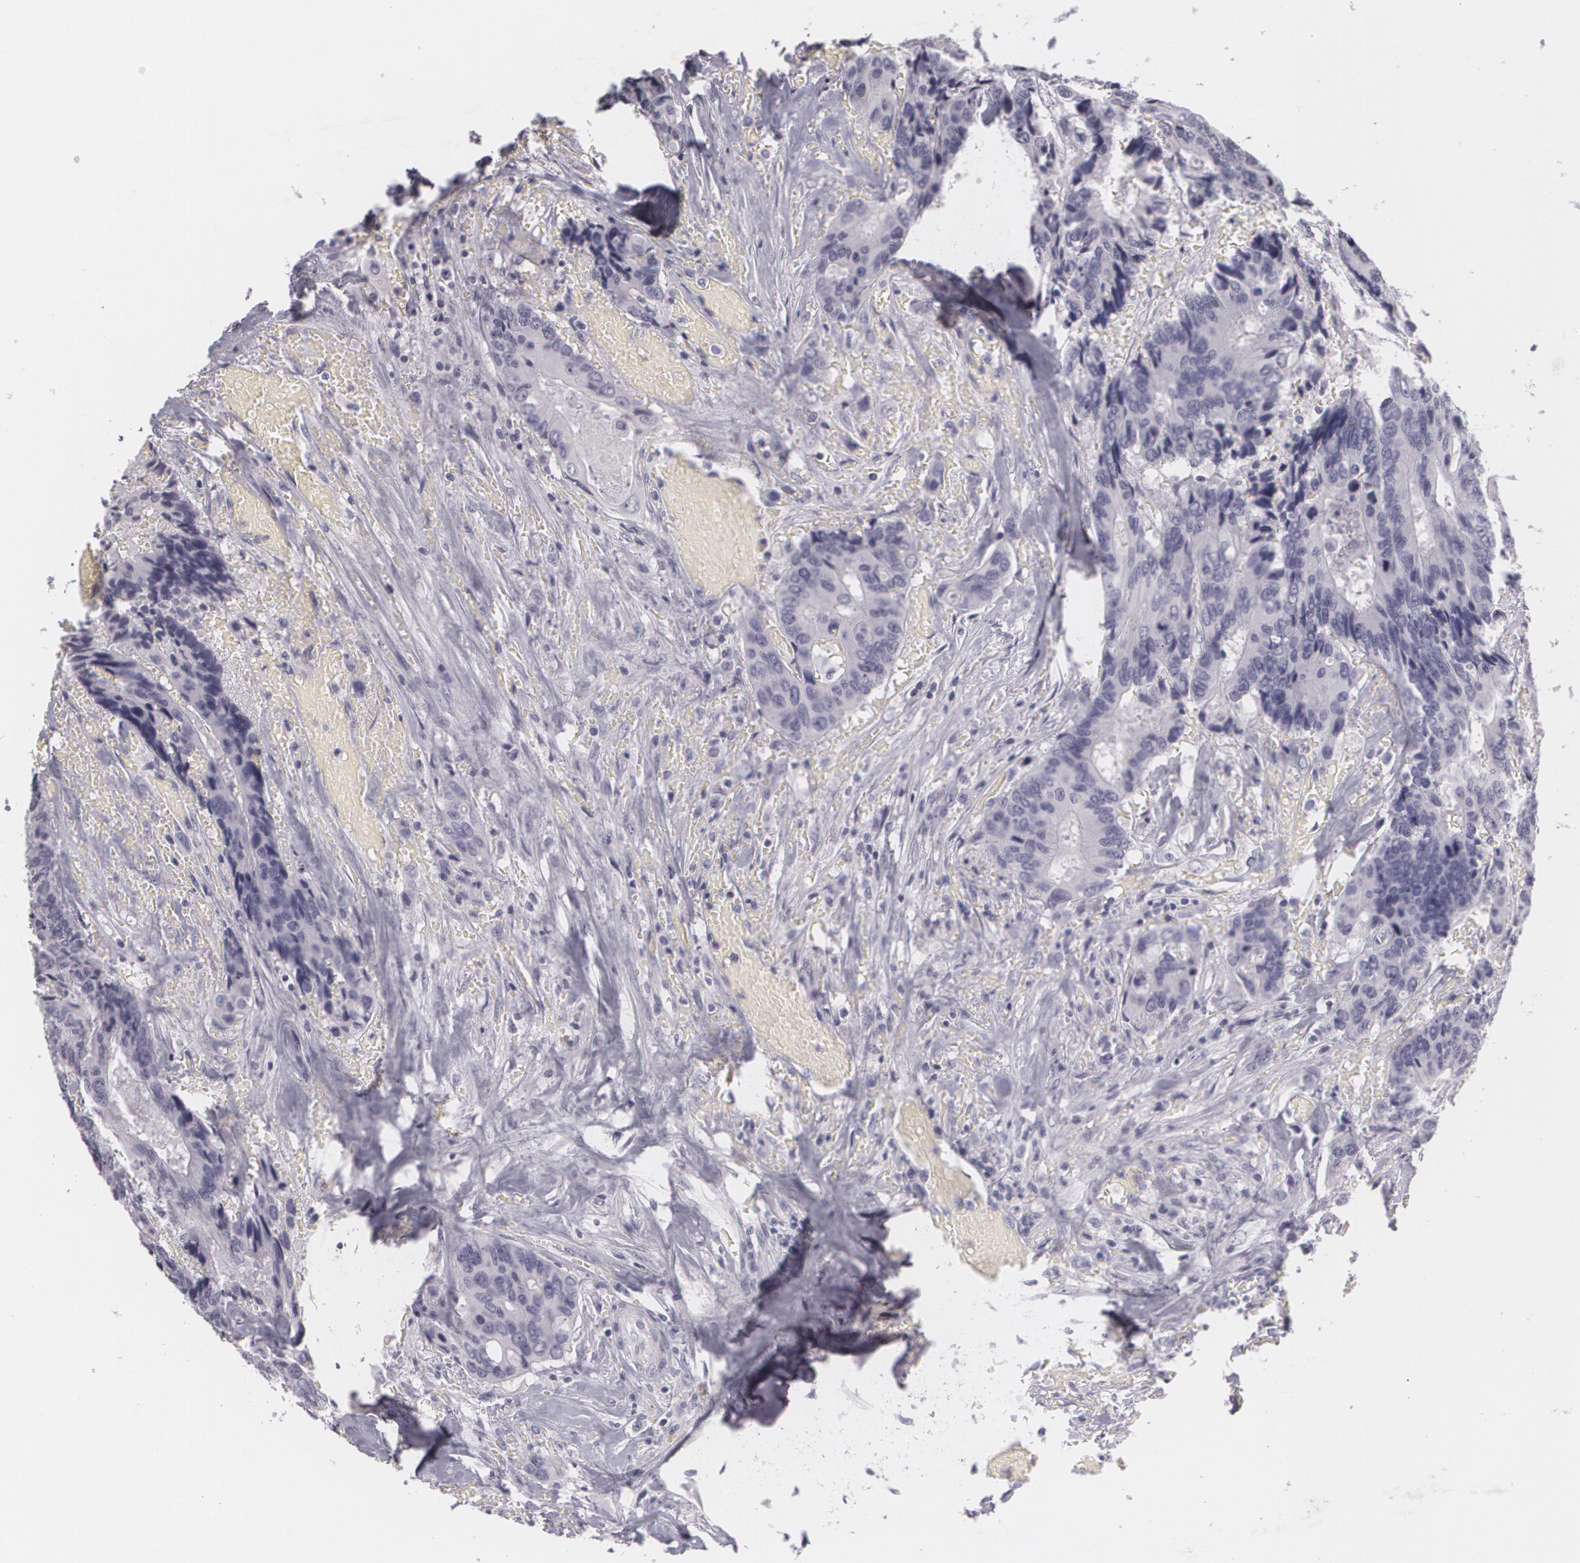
{"staining": {"intensity": "negative", "quantity": "none", "location": "none"}, "tissue": "colorectal cancer", "cell_type": "Tumor cells", "image_type": "cancer", "snomed": [{"axis": "morphology", "description": "Adenocarcinoma, NOS"}, {"axis": "topography", "description": "Rectum"}], "caption": "Tumor cells show no significant staining in colorectal cancer (adenocarcinoma).", "gene": "MAP2", "patient": {"sex": "male", "age": 55}}